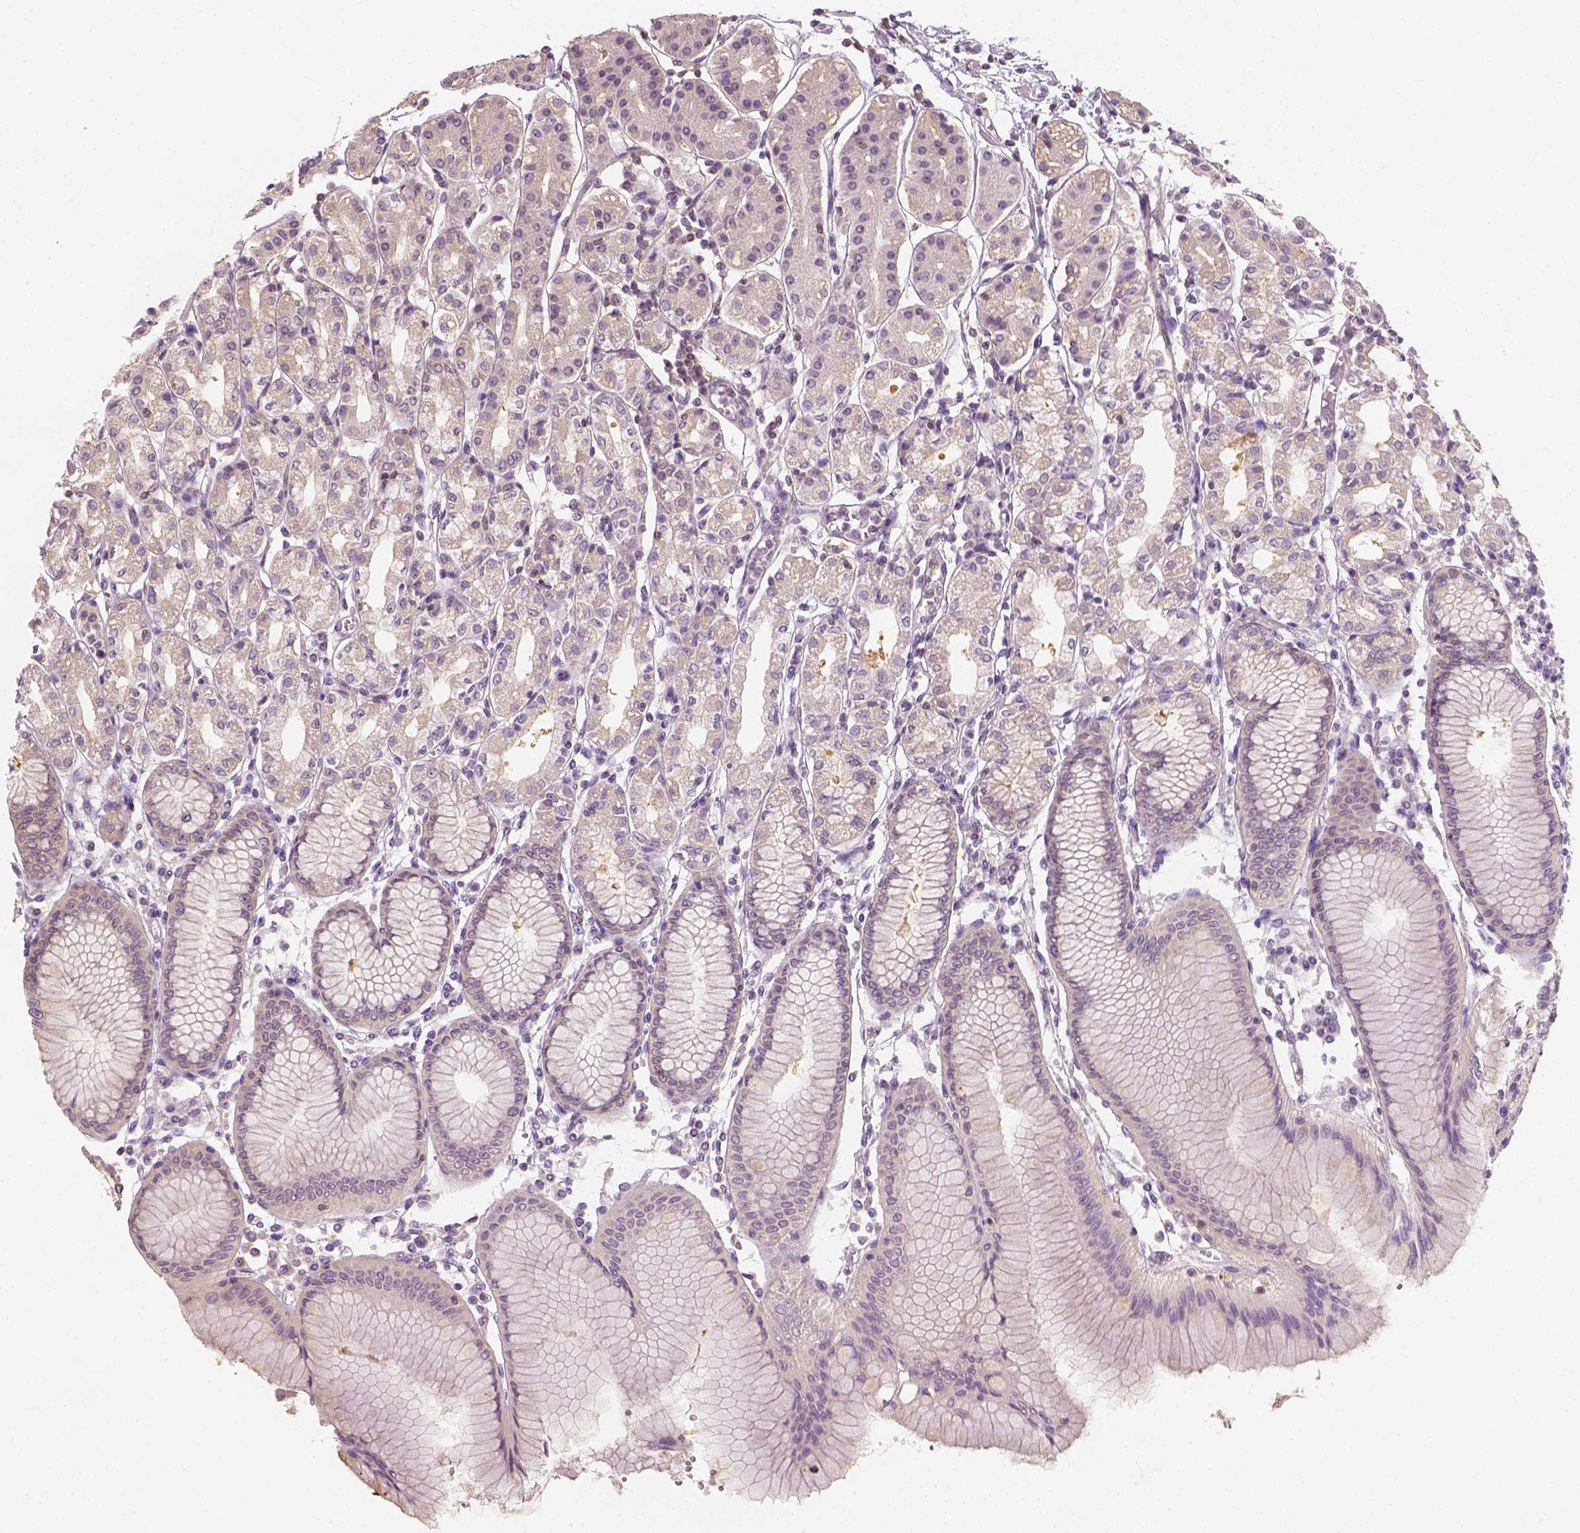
{"staining": {"intensity": "weak", "quantity": "25%-75%", "location": "cytoplasmic/membranous"}, "tissue": "stomach", "cell_type": "Glandular cells", "image_type": "normal", "snomed": [{"axis": "morphology", "description": "Normal tissue, NOS"}, {"axis": "topography", "description": "Skeletal muscle"}, {"axis": "topography", "description": "Stomach"}], "caption": "Stomach stained with DAB immunohistochemistry (IHC) exhibits low levels of weak cytoplasmic/membranous positivity in approximately 25%-75% of glandular cells.", "gene": "EPHB1", "patient": {"sex": "female", "age": 57}}